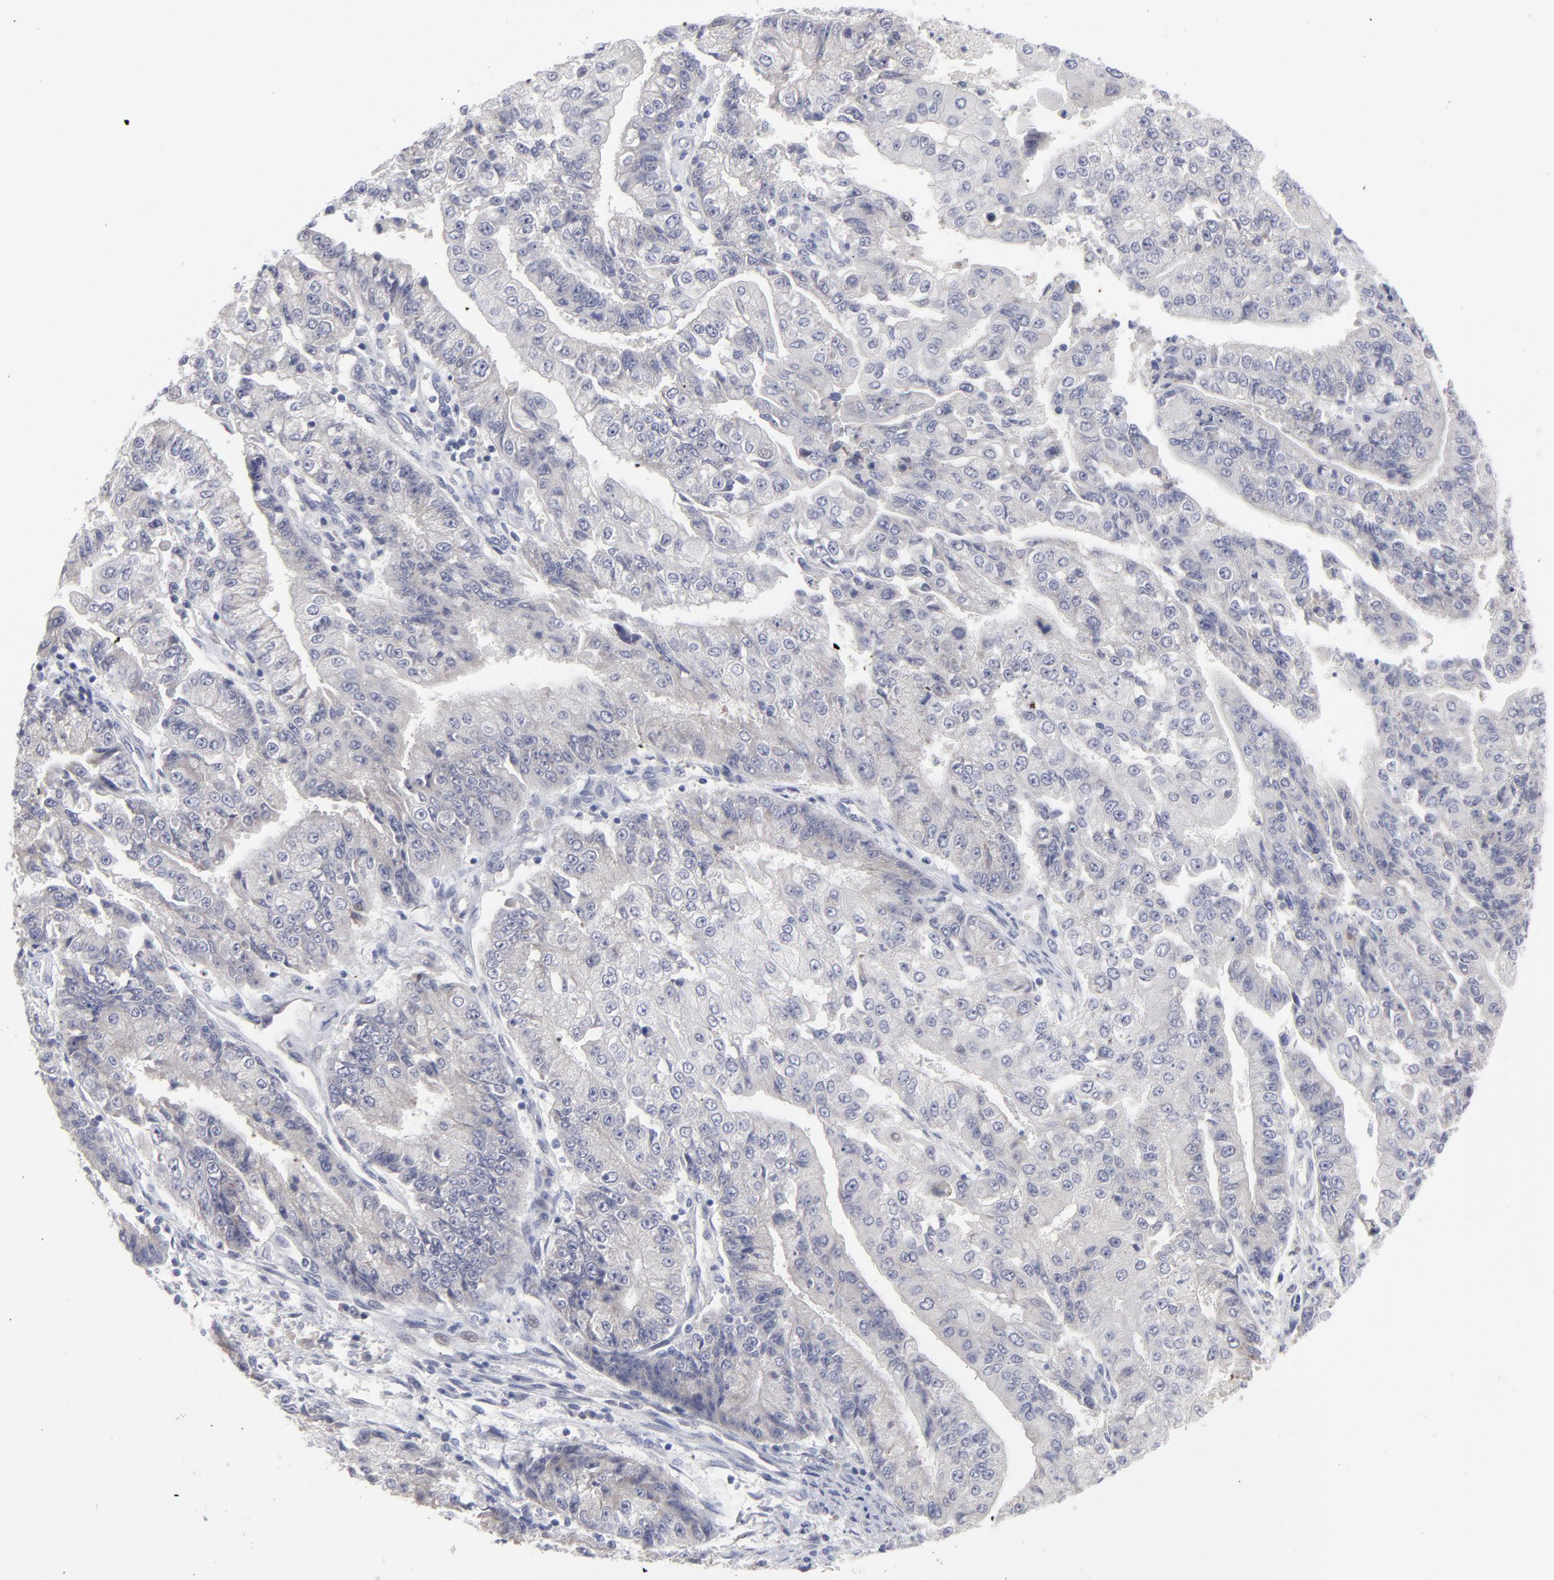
{"staining": {"intensity": "negative", "quantity": "none", "location": "none"}, "tissue": "endometrial cancer", "cell_type": "Tumor cells", "image_type": "cancer", "snomed": [{"axis": "morphology", "description": "Adenocarcinoma, NOS"}, {"axis": "topography", "description": "Endometrium"}], "caption": "An immunohistochemistry (IHC) micrograph of adenocarcinoma (endometrial) is shown. There is no staining in tumor cells of adenocarcinoma (endometrial).", "gene": "RPS24", "patient": {"sex": "female", "age": 75}}